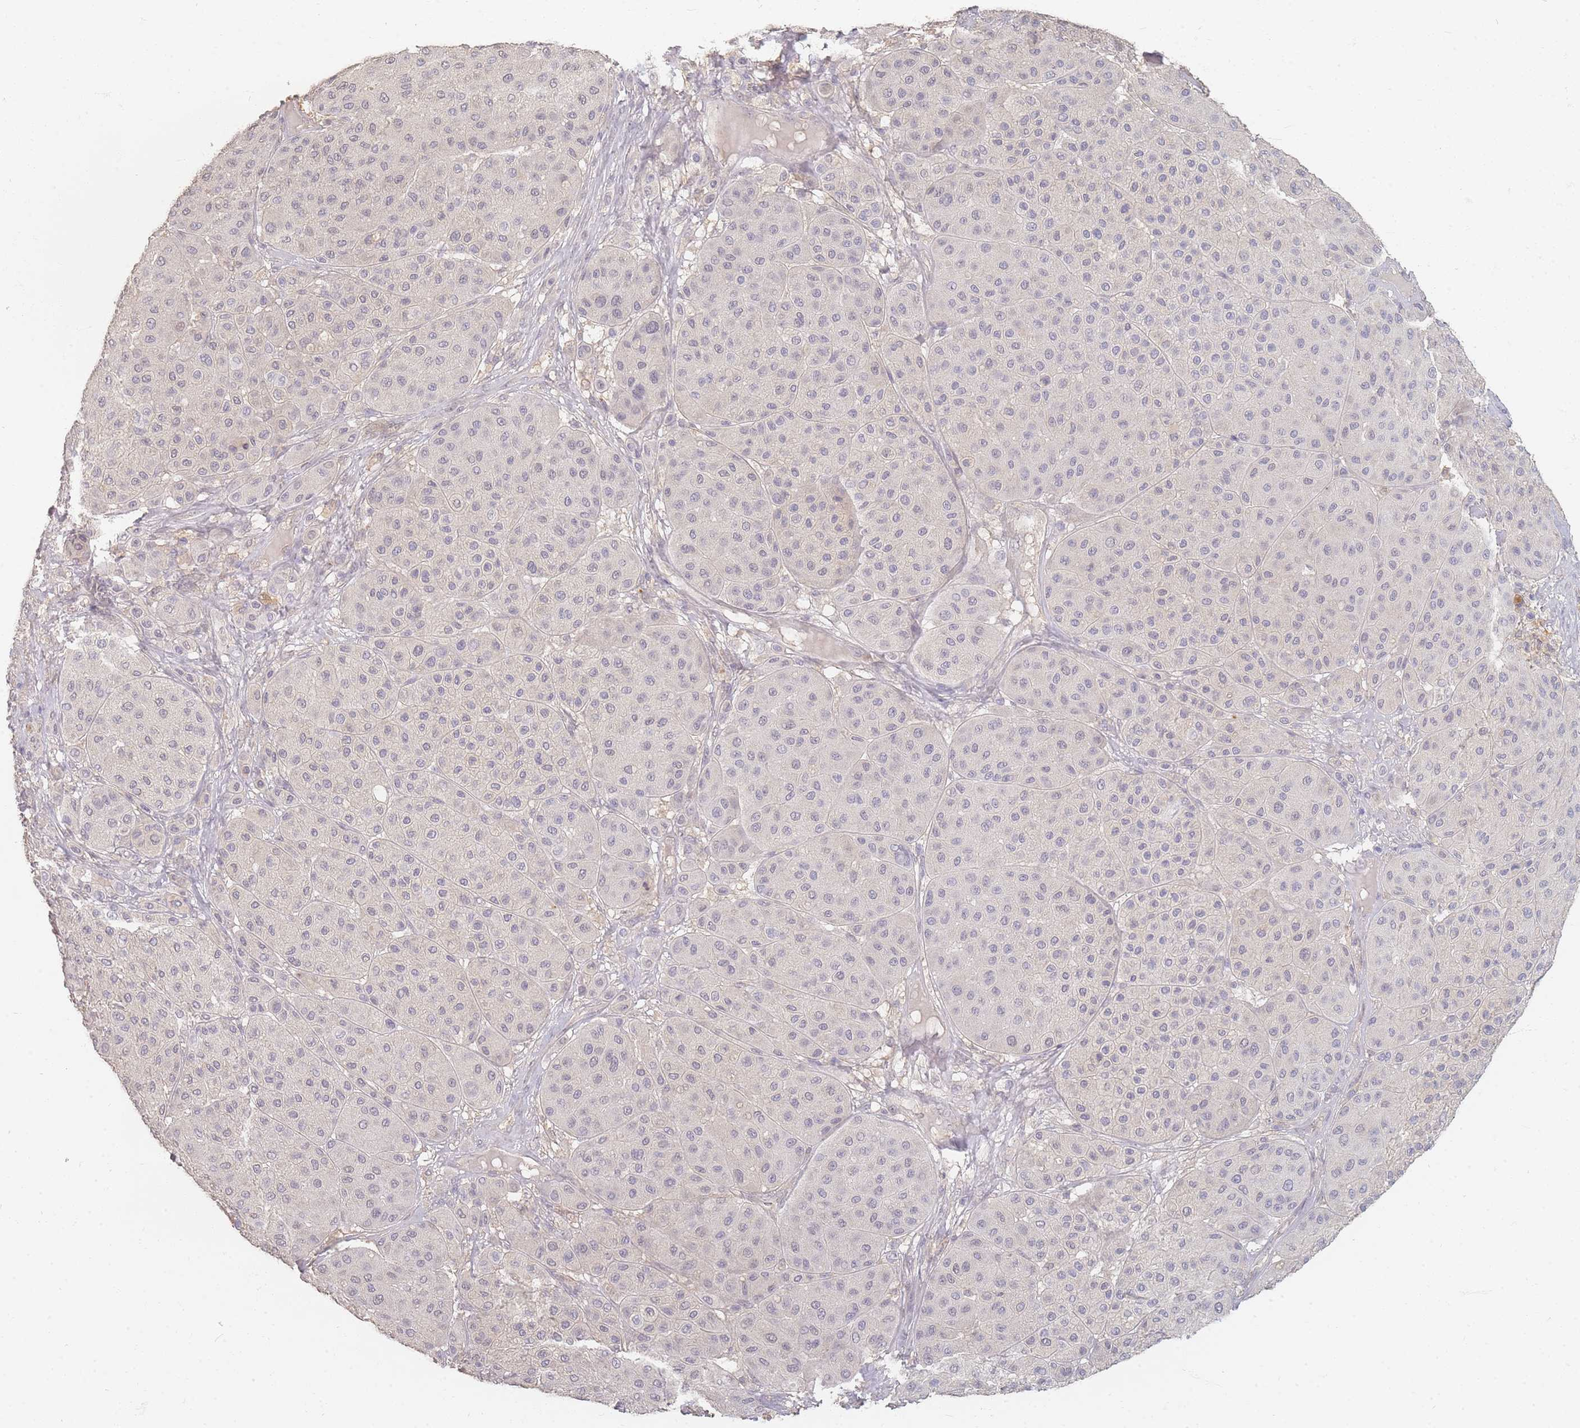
{"staining": {"intensity": "negative", "quantity": "none", "location": "none"}, "tissue": "melanoma", "cell_type": "Tumor cells", "image_type": "cancer", "snomed": [{"axis": "morphology", "description": "Malignant melanoma, Metastatic site"}, {"axis": "topography", "description": "Smooth muscle"}], "caption": "Immunohistochemical staining of human malignant melanoma (metastatic site) exhibits no significant positivity in tumor cells. The staining is performed using DAB (3,3'-diaminobenzidine) brown chromogen with nuclei counter-stained in using hematoxylin.", "gene": "RFTN1", "patient": {"sex": "male", "age": 41}}